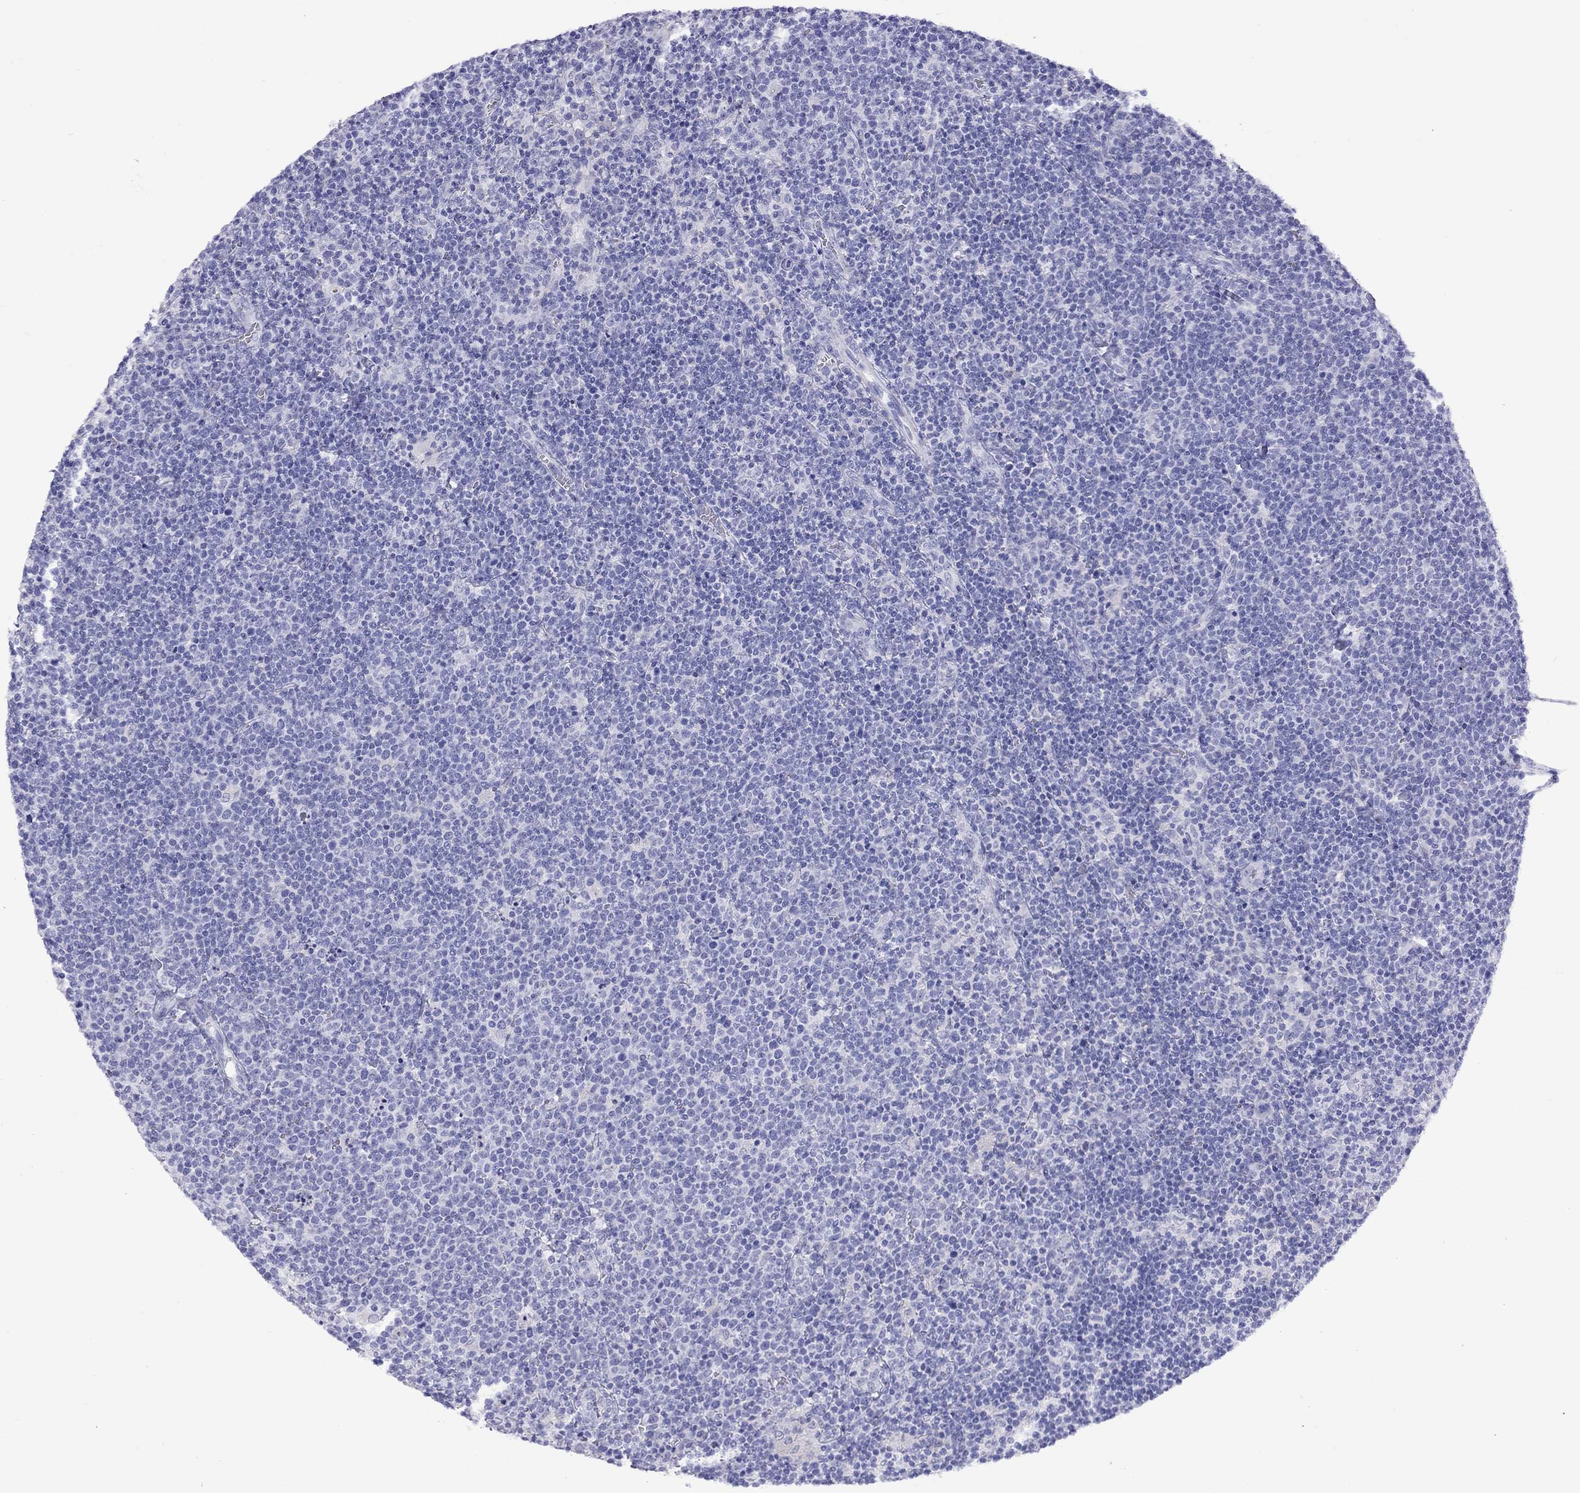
{"staining": {"intensity": "negative", "quantity": "none", "location": "none"}, "tissue": "lymphoma", "cell_type": "Tumor cells", "image_type": "cancer", "snomed": [{"axis": "morphology", "description": "Malignant lymphoma, non-Hodgkin's type, High grade"}, {"axis": "topography", "description": "Lymph node"}], "caption": "Lymphoma was stained to show a protein in brown. There is no significant expression in tumor cells.", "gene": "SLC30A8", "patient": {"sex": "male", "age": 61}}